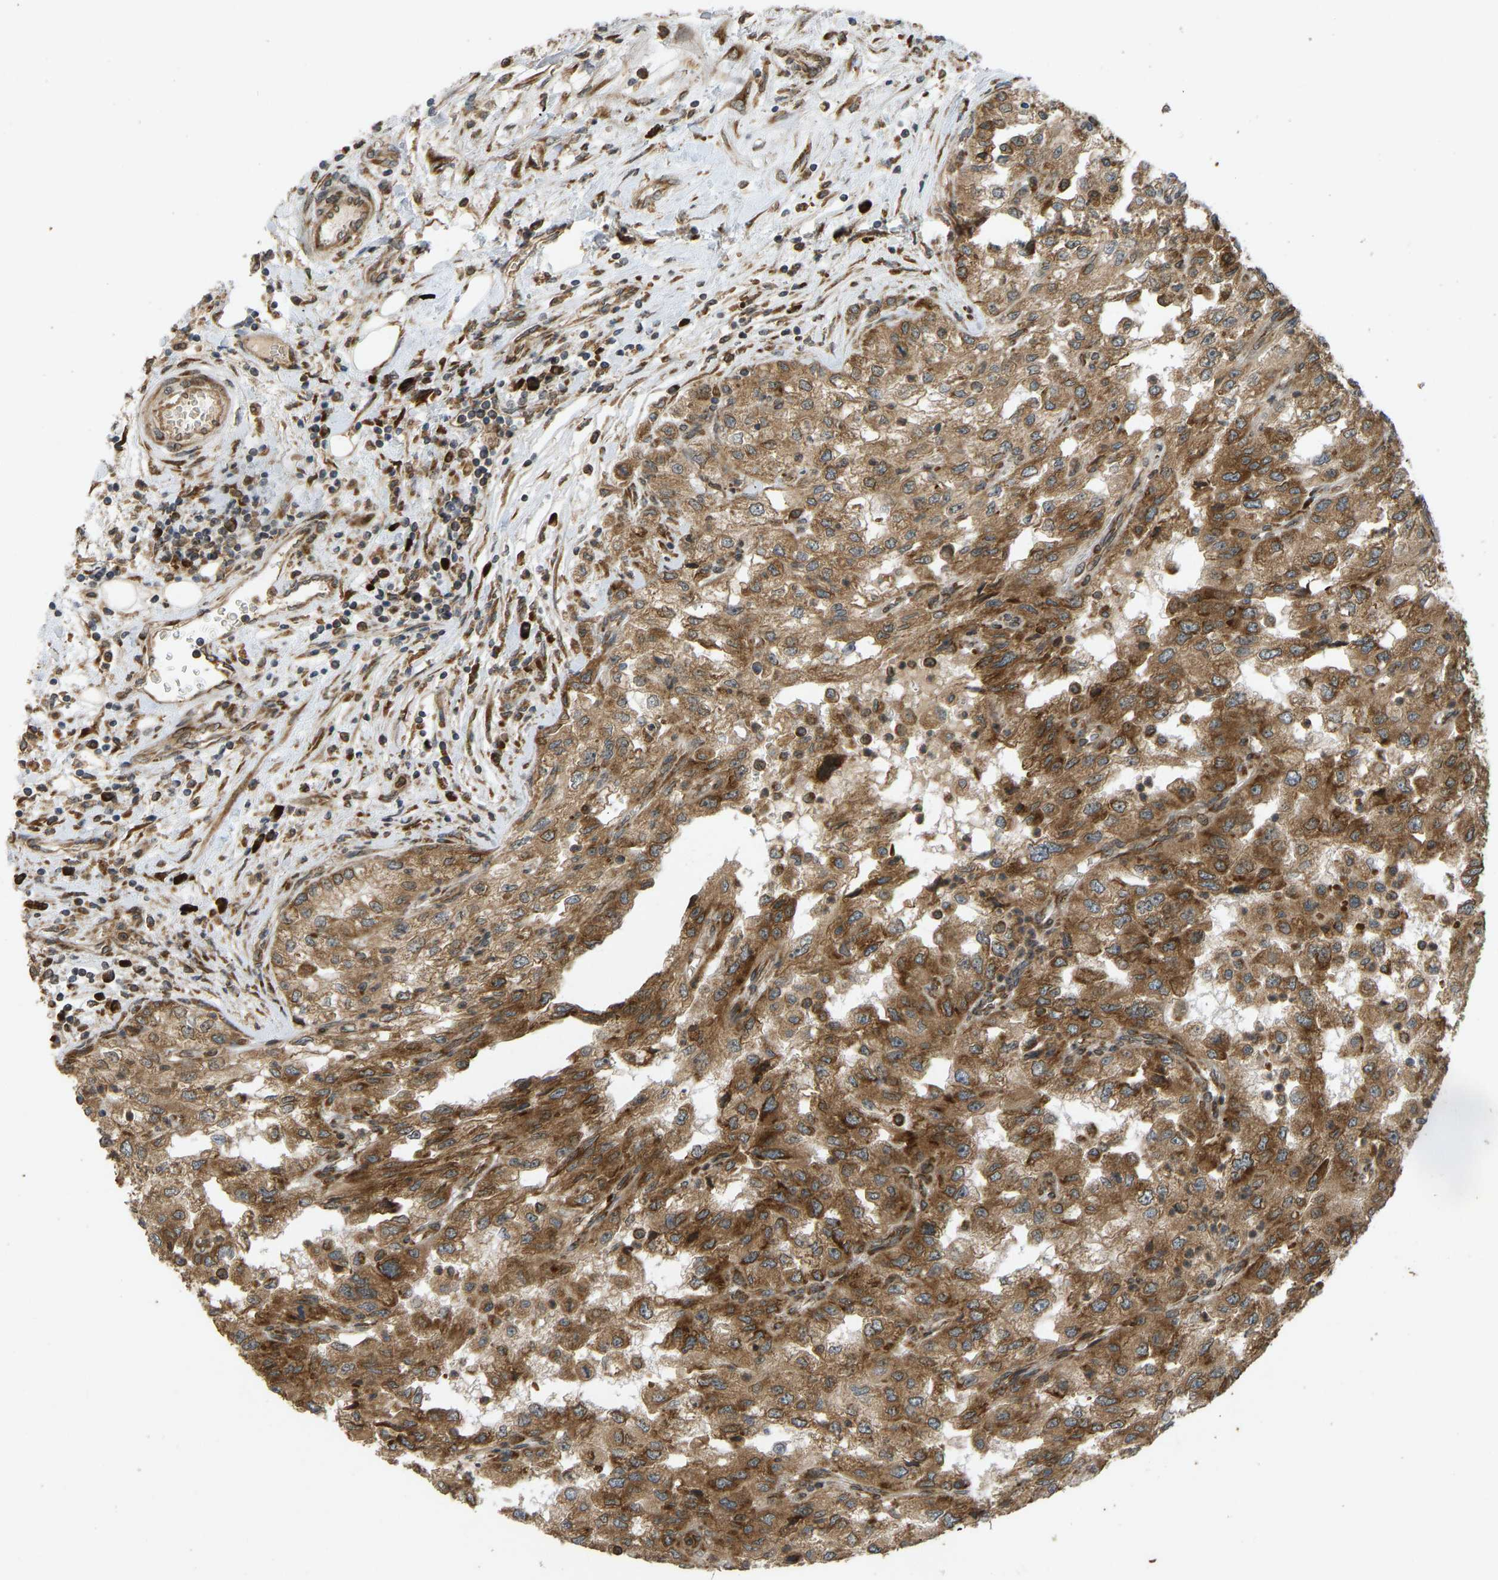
{"staining": {"intensity": "moderate", "quantity": ">75%", "location": "cytoplasmic/membranous"}, "tissue": "renal cancer", "cell_type": "Tumor cells", "image_type": "cancer", "snomed": [{"axis": "morphology", "description": "Adenocarcinoma, NOS"}, {"axis": "topography", "description": "Kidney"}], "caption": "IHC photomicrograph of human adenocarcinoma (renal) stained for a protein (brown), which shows medium levels of moderate cytoplasmic/membranous staining in about >75% of tumor cells.", "gene": "RPN2", "patient": {"sex": "female", "age": 54}}